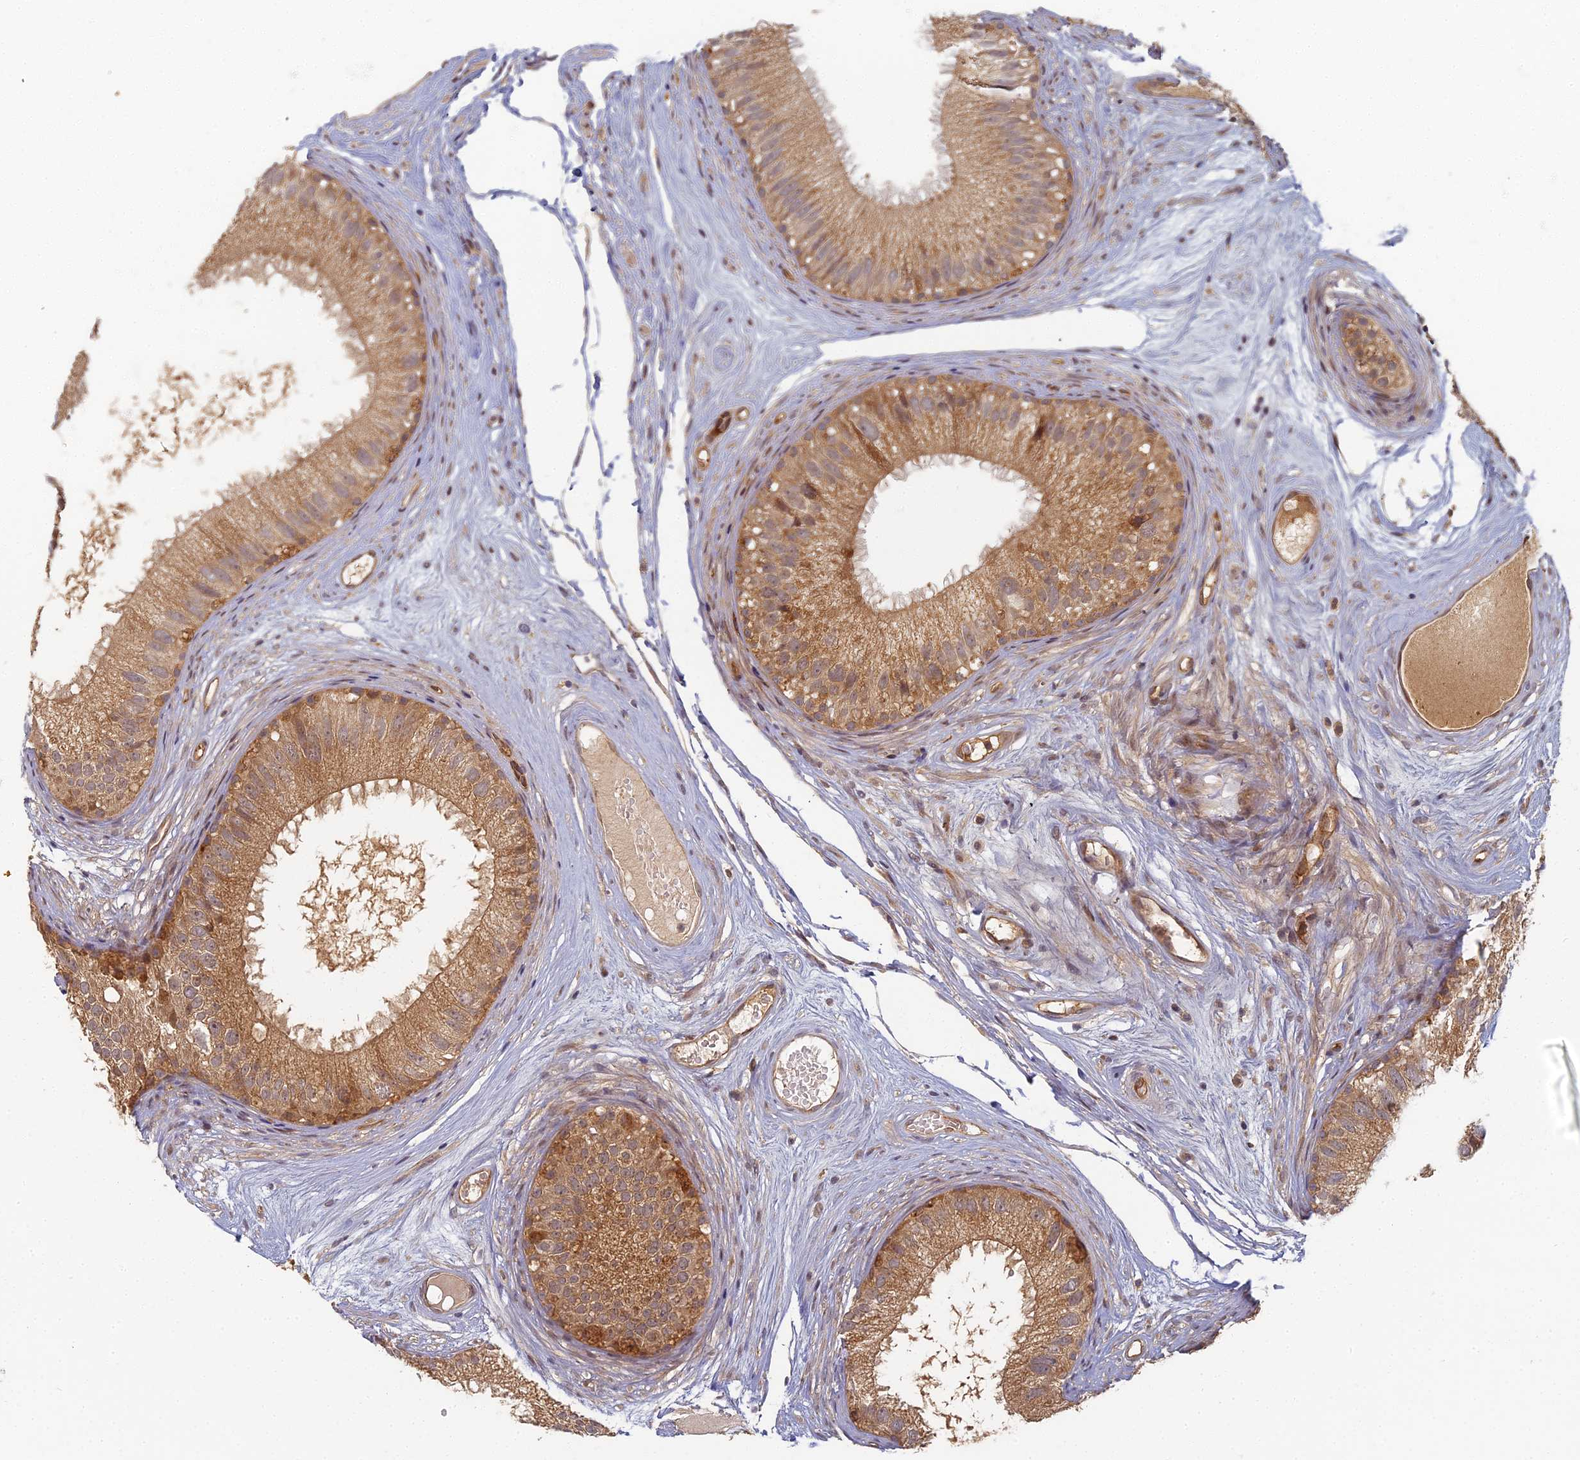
{"staining": {"intensity": "moderate", "quantity": ">75%", "location": "cytoplasmic/membranous"}, "tissue": "epididymis", "cell_type": "Glandular cells", "image_type": "normal", "snomed": [{"axis": "morphology", "description": "Normal tissue, NOS"}, {"axis": "topography", "description": "Epididymis"}], "caption": "Immunohistochemical staining of benign human epididymis shows >75% levels of moderate cytoplasmic/membranous protein expression in about >75% of glandular cells. (IHC, brightfield microscopy, high magnification).", "gene": "INO80D", "patient": {"sex": "male", "age": 77}}